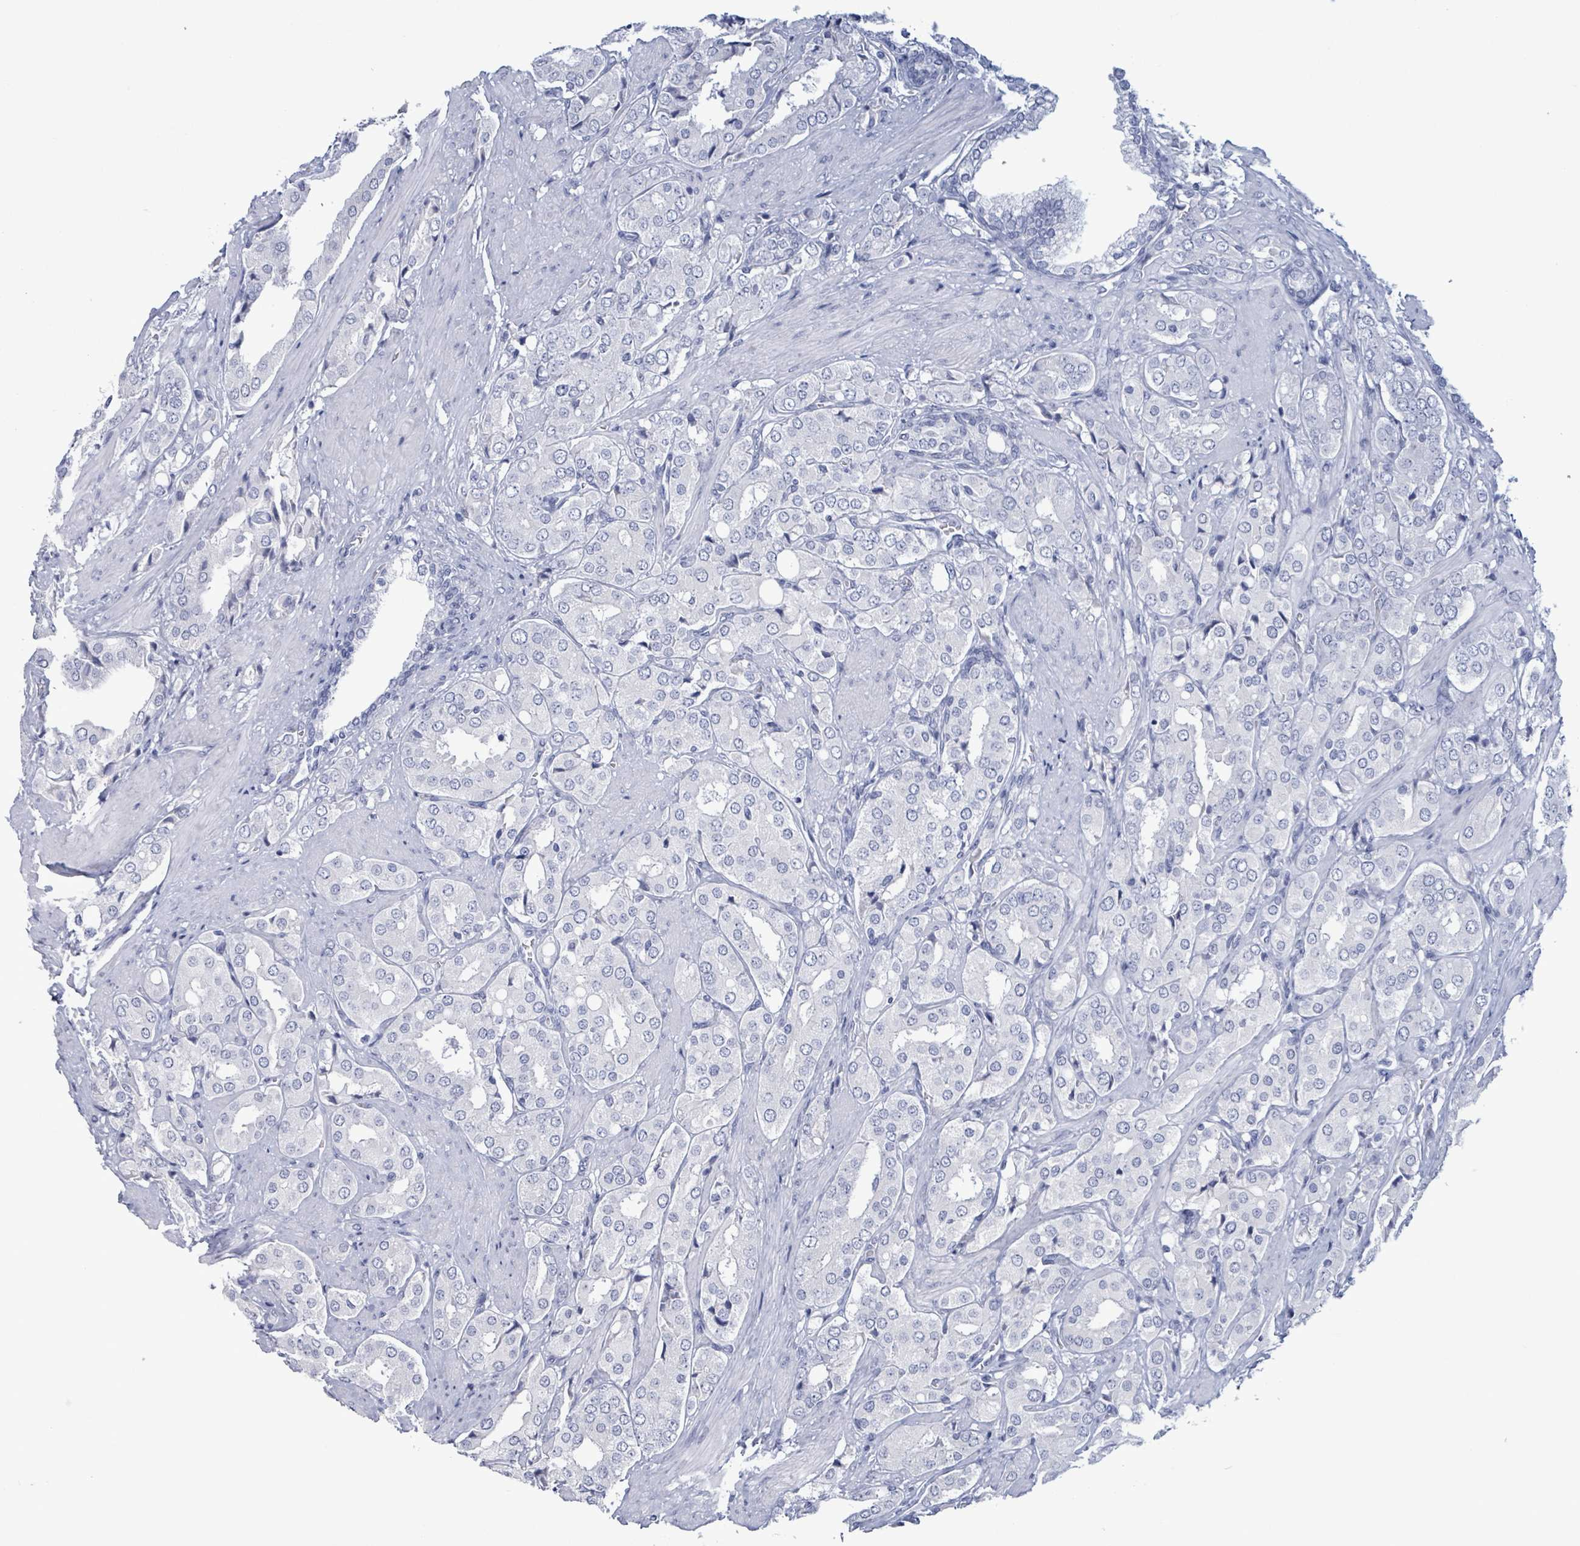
{"staining": {"intensity": "negative", "quantity": "none", "location": "none"}, "tissue": "prostate cancer", "cell_type": "Tumor cells", "image_type": "cancer", "snomed": [{"axis": "morphology", "description": "Adenocarcinoma, High grade"}, {"axis": "topography", "description": "Prostate"}], "caption": "A high-resolution micrograph shows immunohistochemistry staining of prostate cancer (adenocarcinoma (high-grade)), which exhibits no significant expression in tumor cells. (DAB immunohistochemistry (IHC) visualized using brightfield microscopy, high magnification).", "gene": "NKX2-1", "patient": {"sex": "male", "age": 71}}